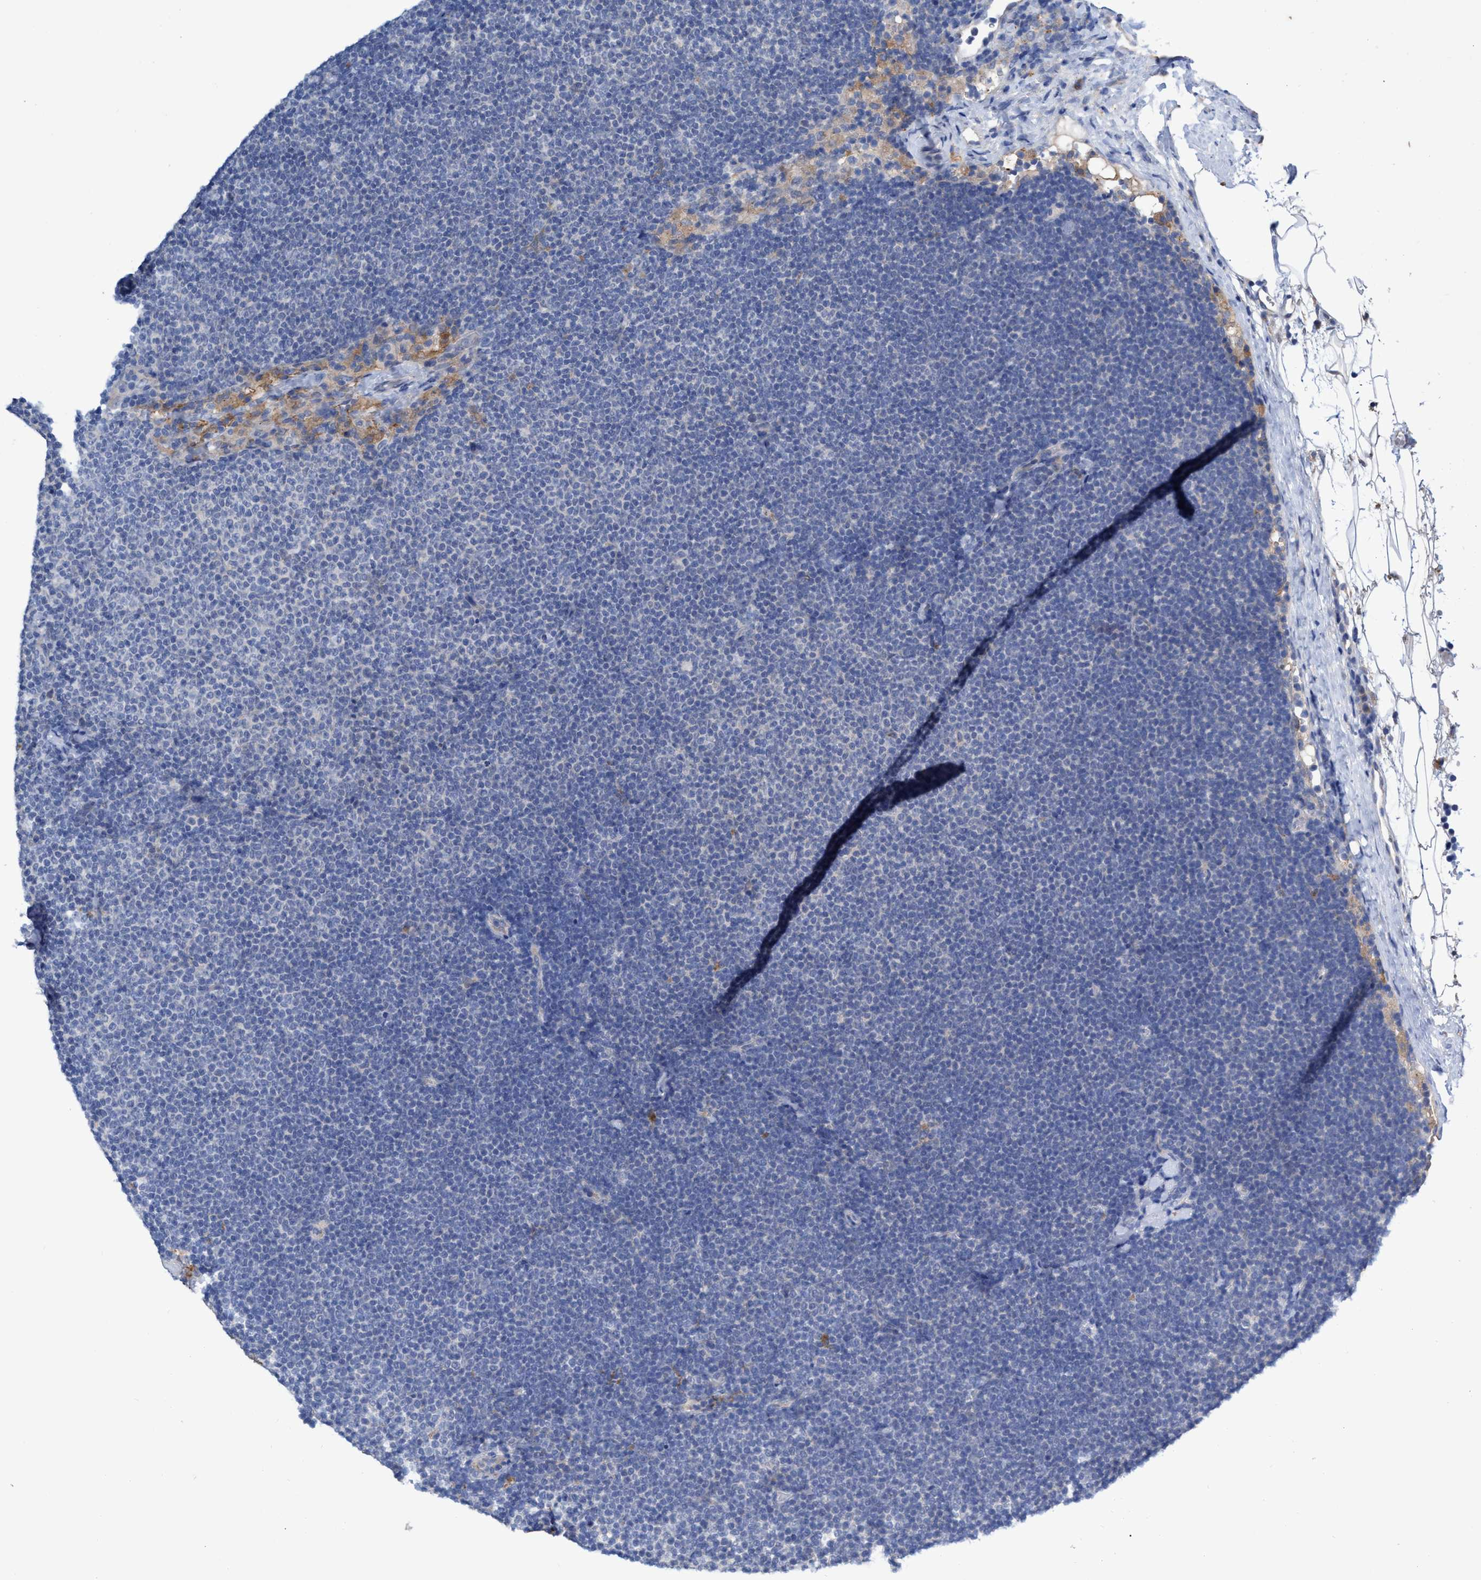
{"staining": {"intensity": "negative", "quantity": "none", "location": "none"}, "tissue": "lymphoma", "cell_type": "Tumor cells", "image_type": "cancer", "snomed": [{"axis": "morphology", "description": "Malignant lymphoma, non-Hodgkin's type, Low grade"}, {"axis": "topography", "description": "Lymph node"}], "caption": "Immunohistochemistry micrograph of neoplastic tissue: low-grade malignant lymphoma, non-Hodgkin's type stained with DAB demonstrates no significant protein expression in tumor cells. (DAB (3,3'-diaminobenzidine) IHC with hematoxylin counter stain).", "gene": "SVEP1", "patient": {"sex": "female", "age": 53}}